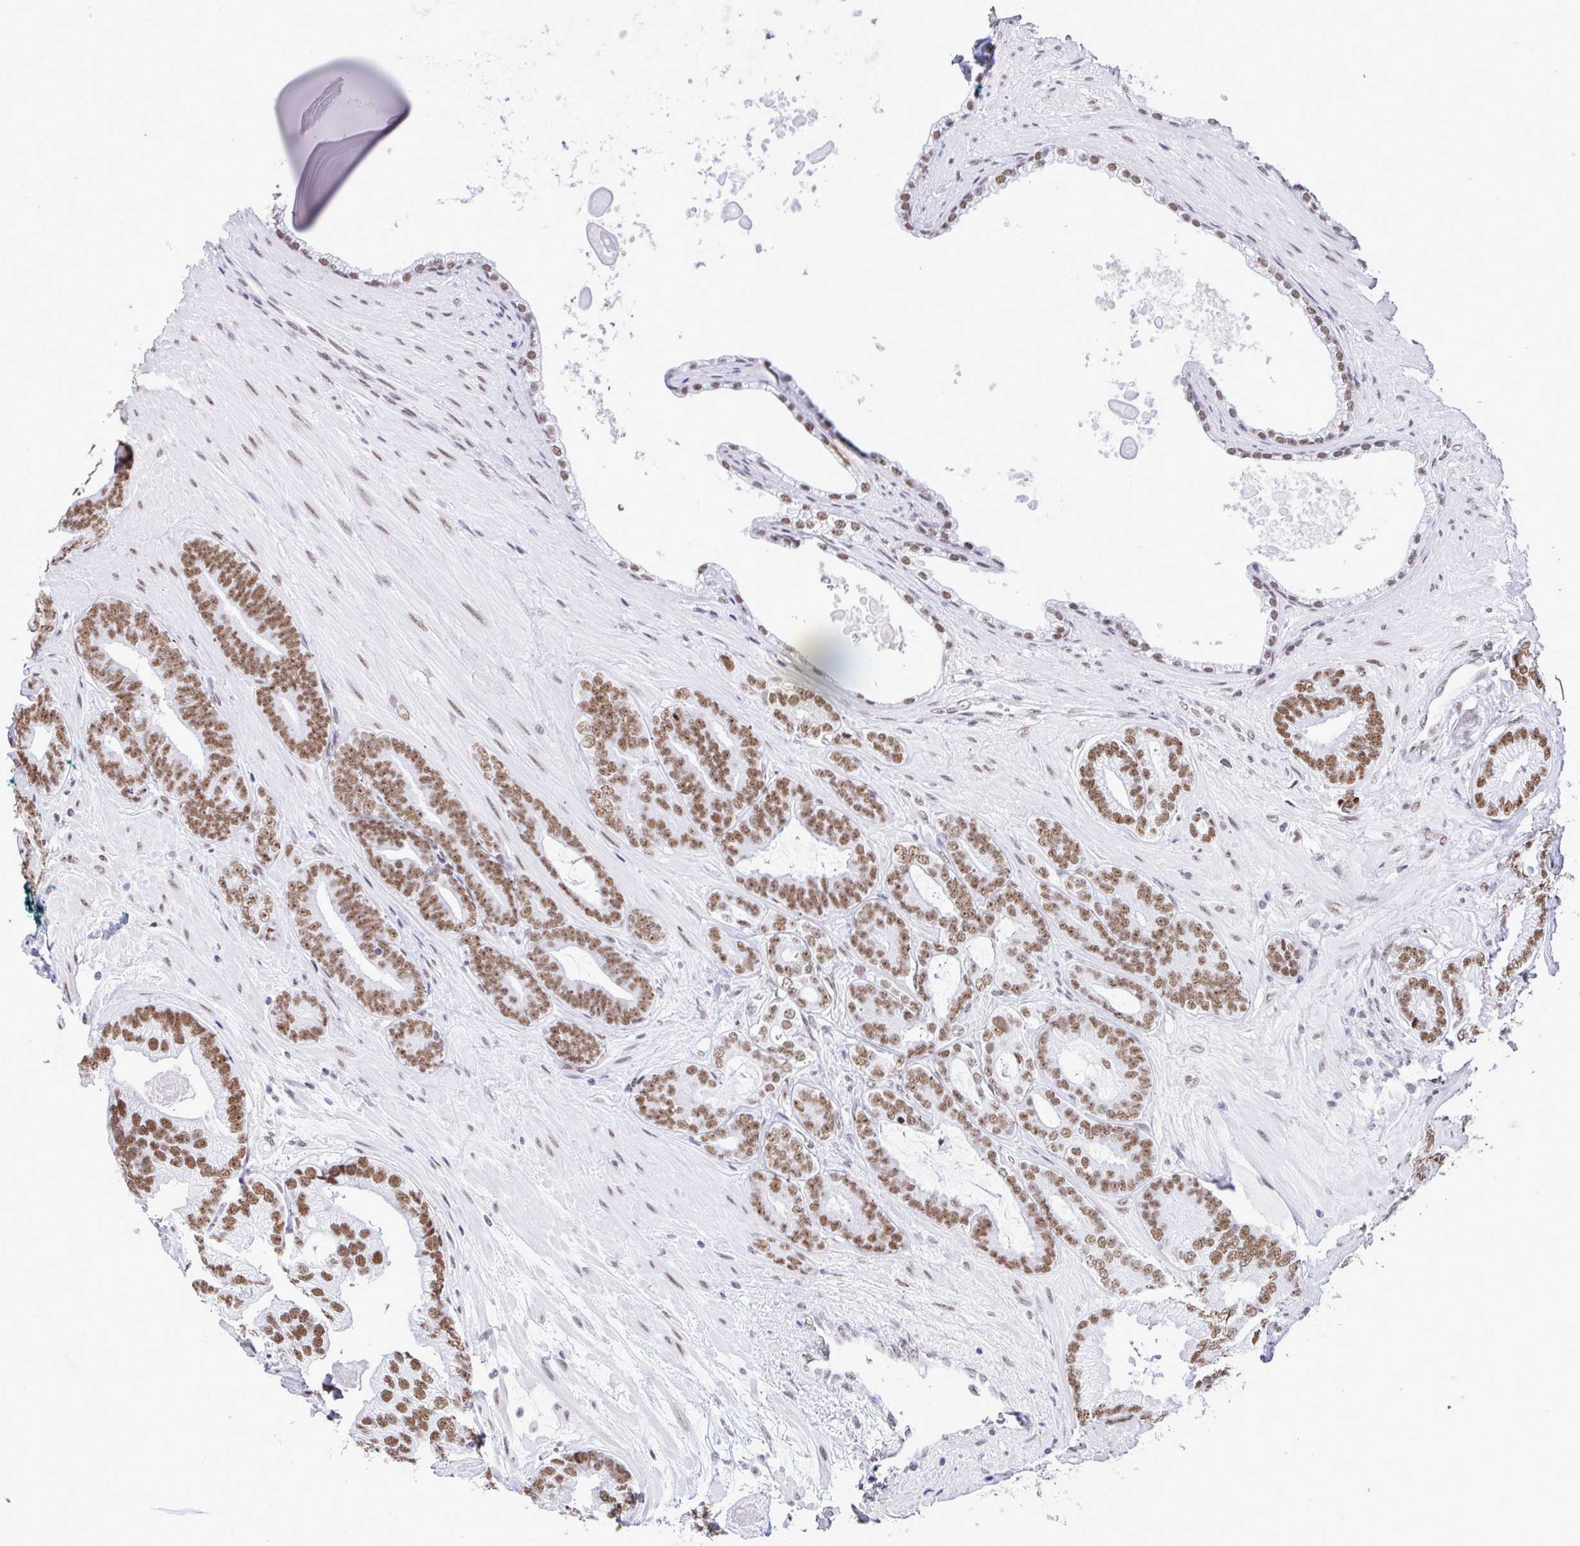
{"staining": {"intensity": "moderate", "quantity": ">75%", "location": "nuclear"}, "tissue": "prostate cancer", "cell_type": "Tumor cells", "image_type": "cancer", "snomed": [{"axis": "morphology", "description": "Adenocarcinoma, Low grade"}, {"axis": "topography", "description": "Prostate"}], "caption": "An image showing moderate nuclear staining in about >75% of tumor cells in prostate cancer, as visualized by brown immunohistochemical staining.", "gene": "DDX52", "patient": {"sex": "male", "age": 61}}